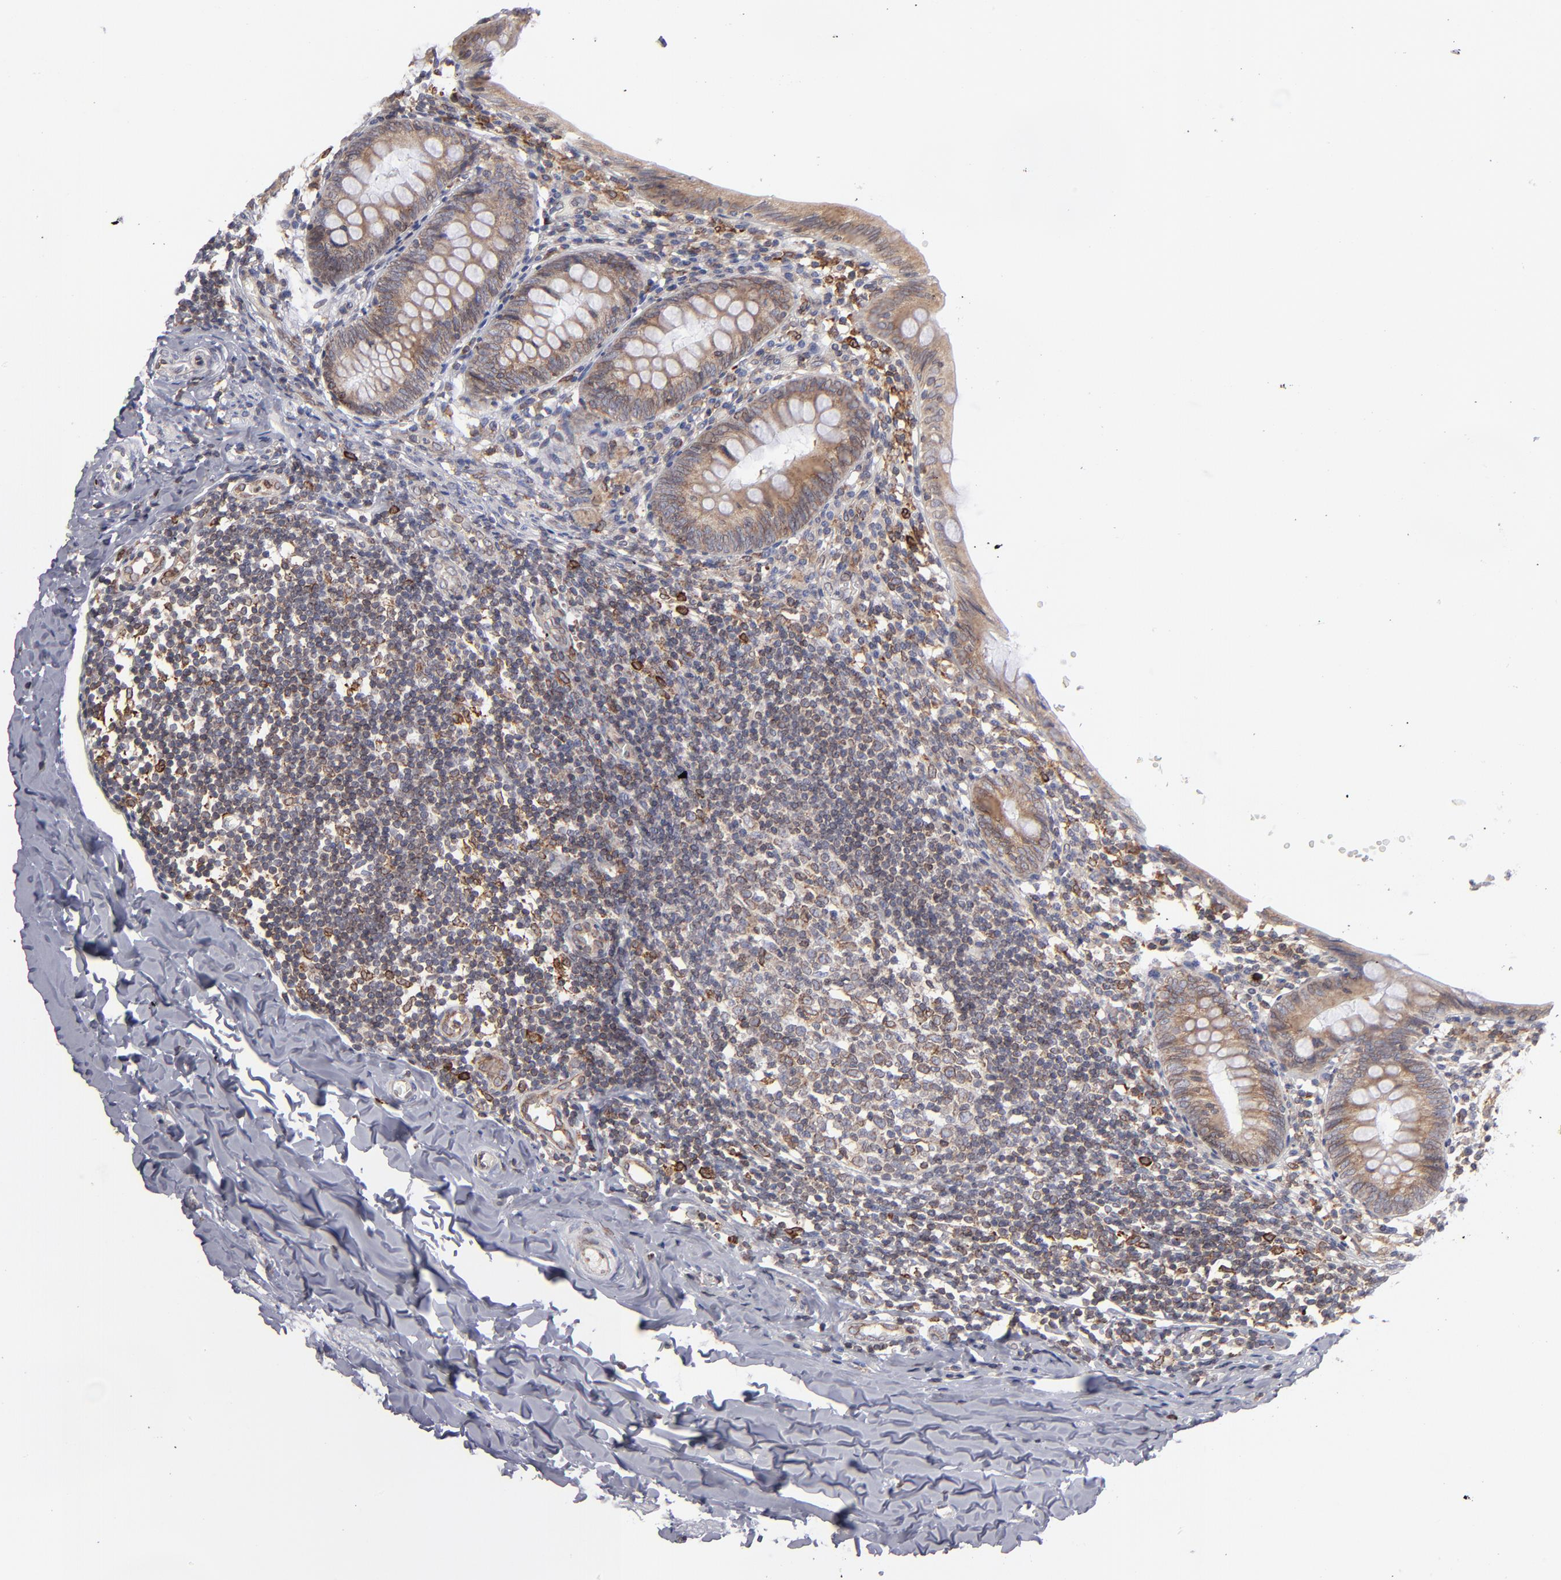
{"staining": {"intensity": "moderate", "quantity": ">75%", "location": "cytoplasmic/membranous"}, "tissue": "appendix", "cell_type": "Glandular cells", "image_type": "normal", "snomed": [{"axis": "morphology", "description": "Normal tissue, NOS"}, {"axis": "topography", "description": "Appendix"}], "caption": "IHC (DAB (3,3'-diaminobenzidine)) staining of unremarkable human appendix exhibits moderate cytoplasmic/membranous protein staining in approximately >75% of glandular cells. The protein of interest is shown in brown color, while the nuclei are stained blue.", "gene": "TMX1", "patient": {"sex": "female", "age": 17}}